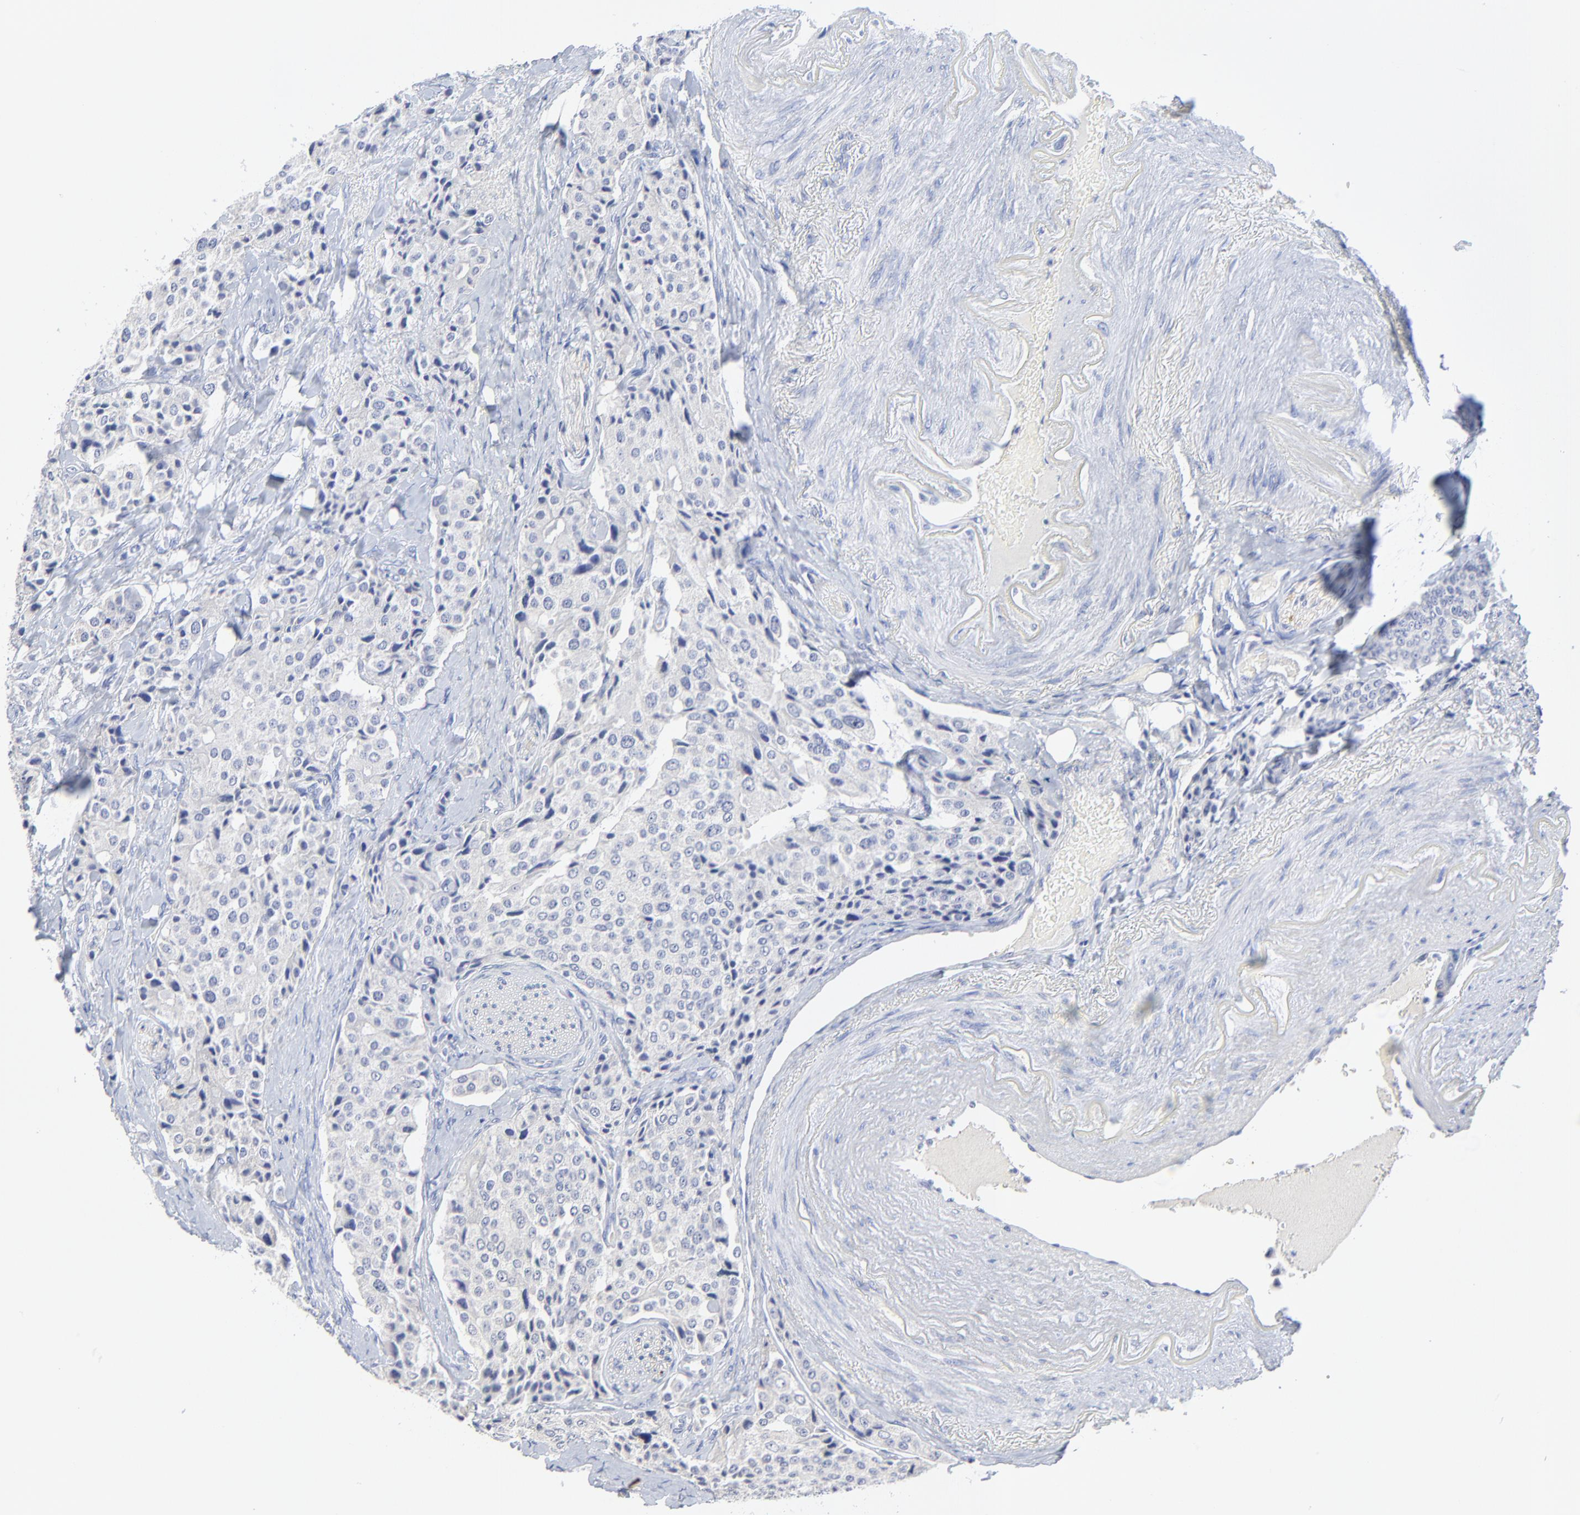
{"staining": {"intensity": "negative", "quantity": "none", "location": "none"}, "tissue": "carcinoid", "cell_type": "Tumor cells", "image_type": "cancer", "snomed": [{"axis": "morphology", "description": "Carcinoid, malignant, NOS"}, {"axis": "topography", "description": "Colon"}], "caption": "Human malignant carcinoid stained for a protein using IHC exhibits no positivity in tumor cells.", "gene": "SULT4A1", "patient": {"sex": "female", "age": 61}}